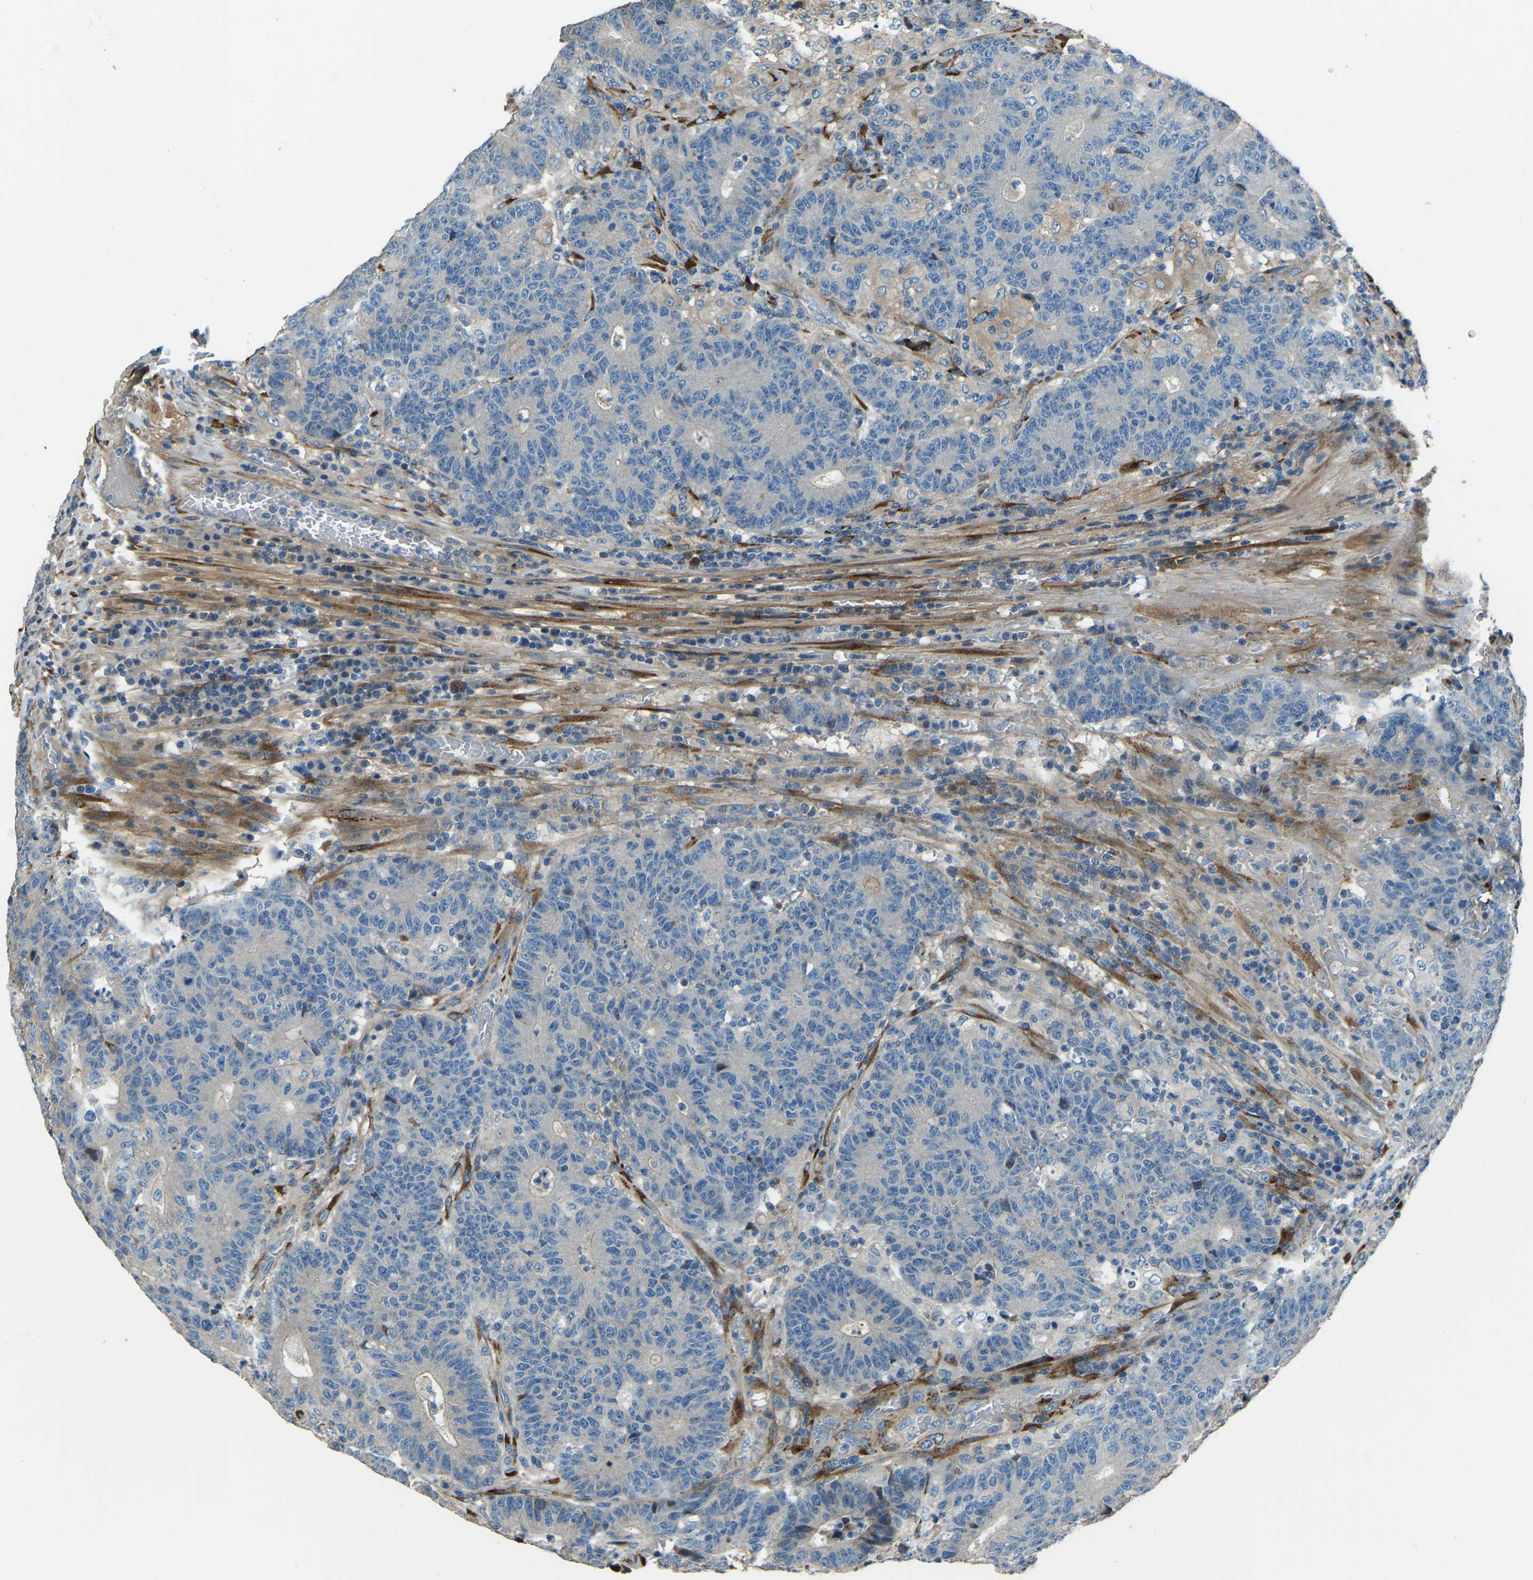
{"staining": {"intensity": "negative", "quantity": "none", "location": "none"}, "tissue": "colorectal cancer", "cell_type": "Tumor cells", "image_type": "cancer", "snomed": [{"axis": "morphology", "description": "Normal tissue, NOS"}, {"axis": "morphology", "description": "Adenocarcinoma, NOS"}, {"axis": "topography", "description": "Colon"}], "caption": "A high-resolution photomicrograph shows IHC staining of colorectal cancer (adenocarcinoma), which reveals no significant staining in tumor cells.", "gene": "COL3A1", "patient": {"sex": "female", "age": 75}}